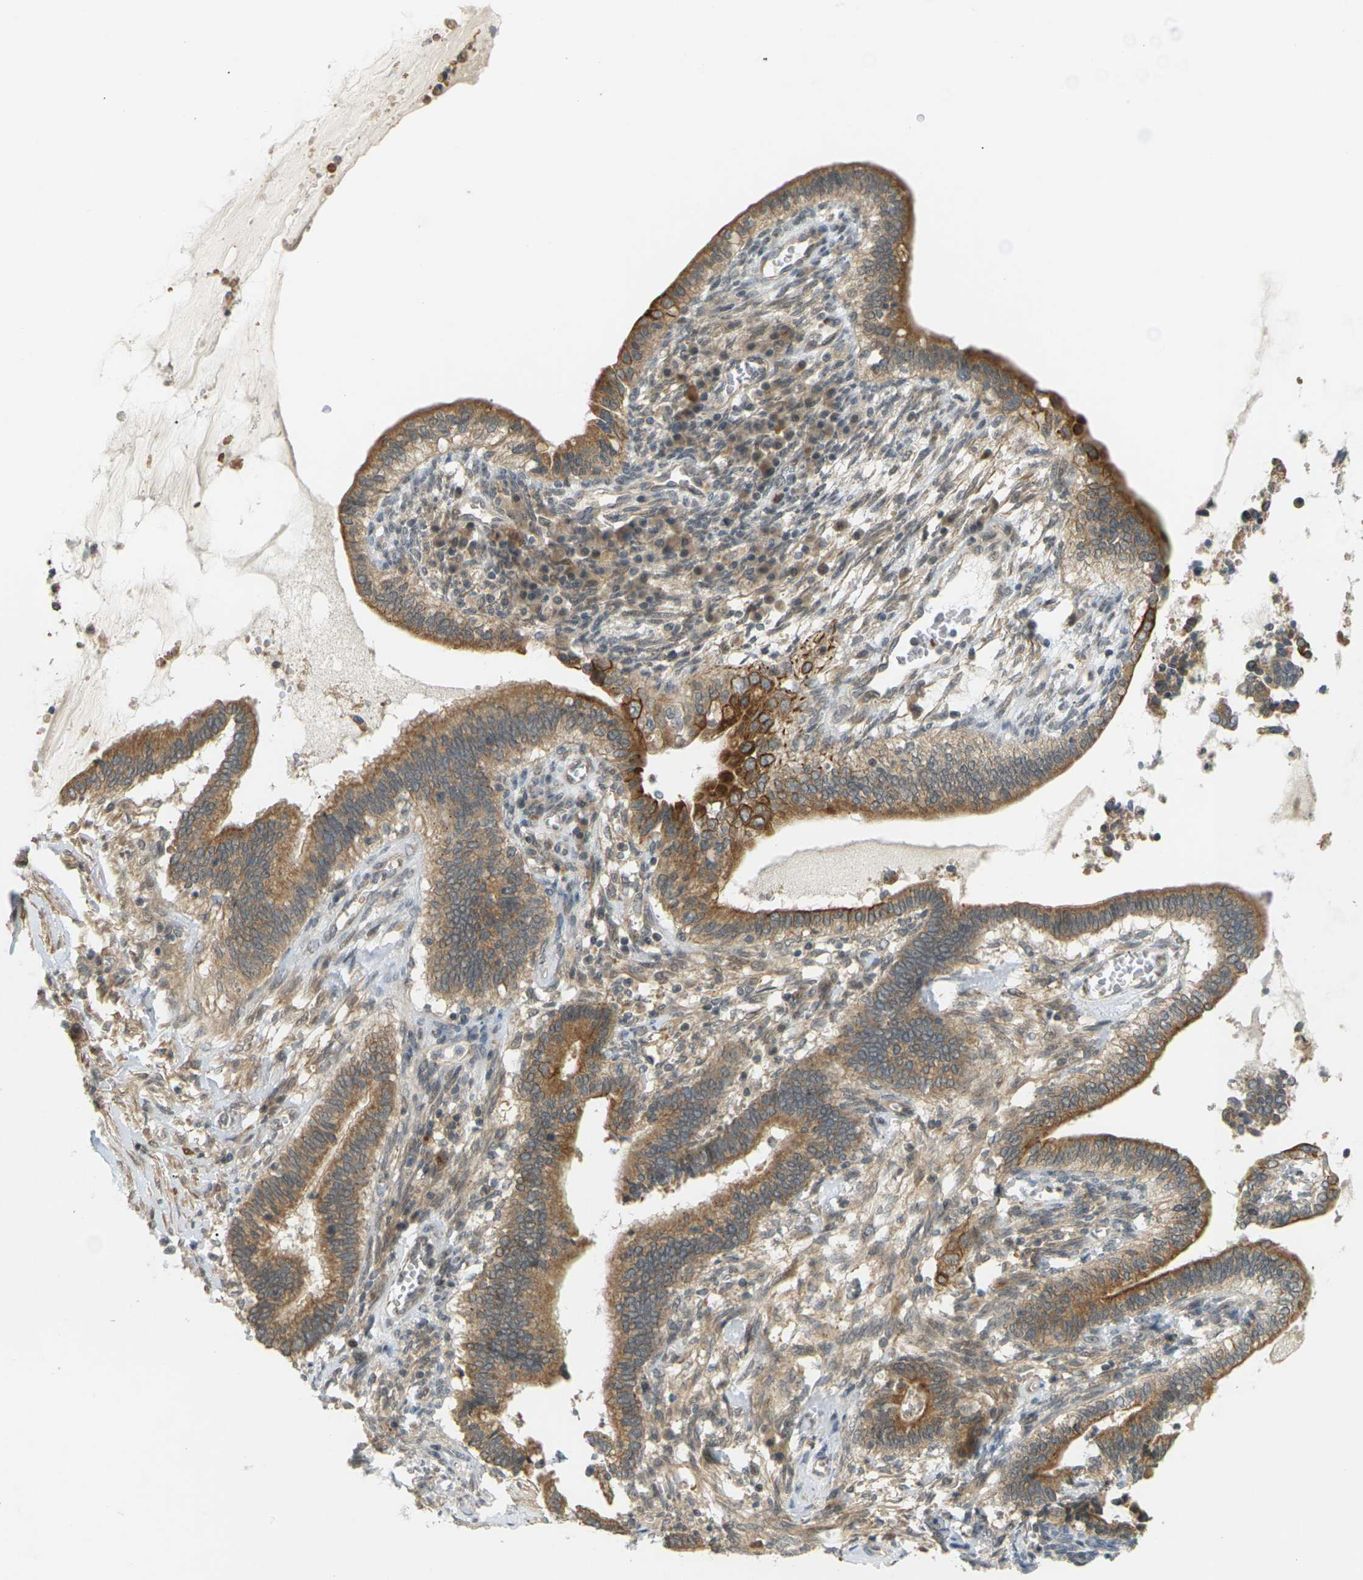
{"staining": {"intensity": "moderate", "quantity": "25%-75%", "location": "cytoplasmic/membranous"}, "tissue": "cervical cancer", "cell_type": "Tumor cells", "image_type": "cancer", "snomed": [{"axis": "morphology", "description": "Adenocarcinoma, NOS"}, {"axis": "topography", "description": "Cervix"}], "caption": "Human adenocarcinoma (cervical) stained with a protein marker demonstrates moderate staining in tumor cells.", "gene": "SOCS6", "patient": {"sex": "female", "age": 44}}